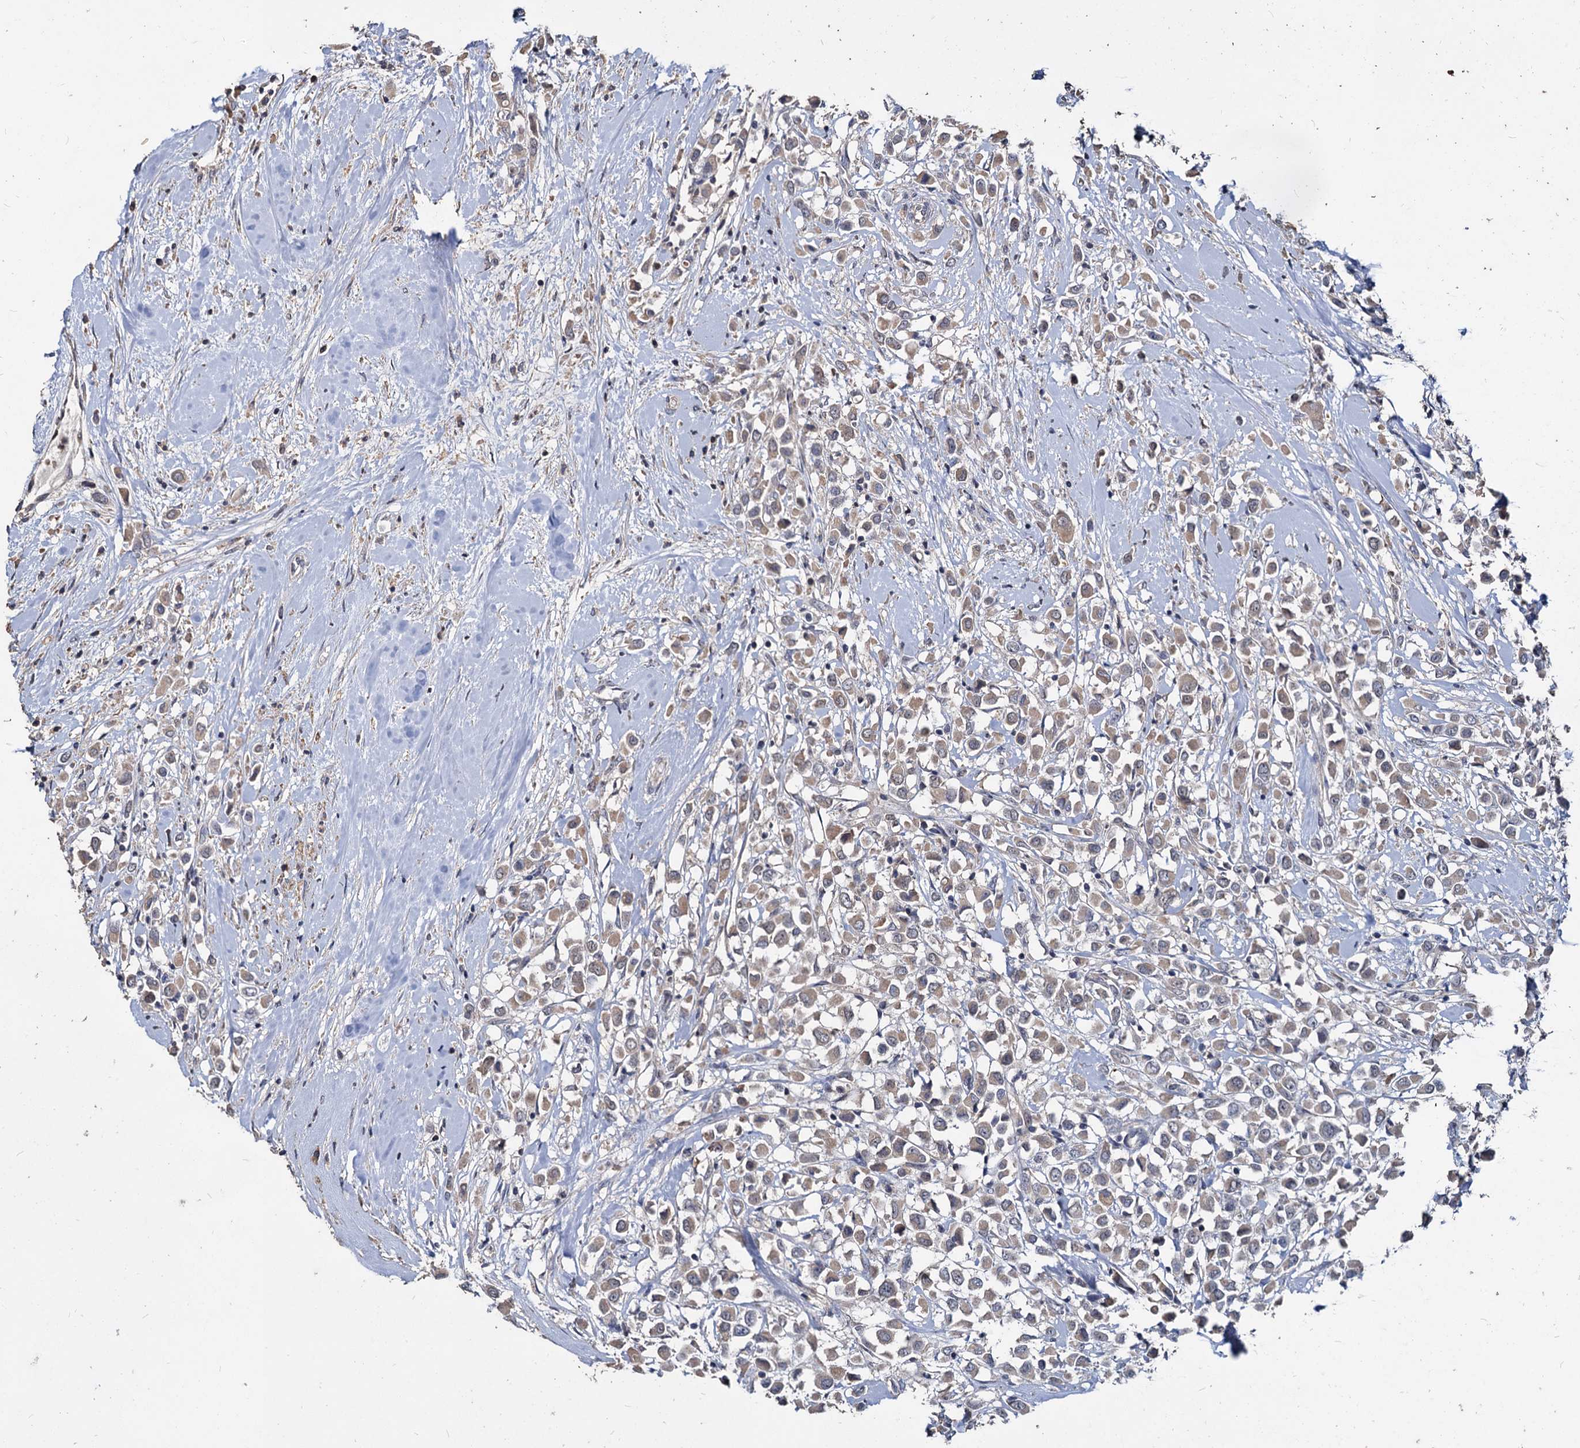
{"staining": {"intensity": "moderate", "quantity": "25%-75%", "location": "cytoplasmic/membranous"}, "tissue": "breast cancer", "cell_type": "Tumor cells", "image_type": "cancer", "snomed": [{"axis": "morphology", "description": "Duct carcinoma"}, {"axis": "topography", "description": "Breast"}], "caption": "Human intraductal carcinoma (breast) stained for a protein (brown) demonstrates moderate cytoplasmic/membranous positive staining in approximately 25%-75% of tumor cells.", "gene": "DEPDC4", "patient": {"sex": "female", "age": 87}}